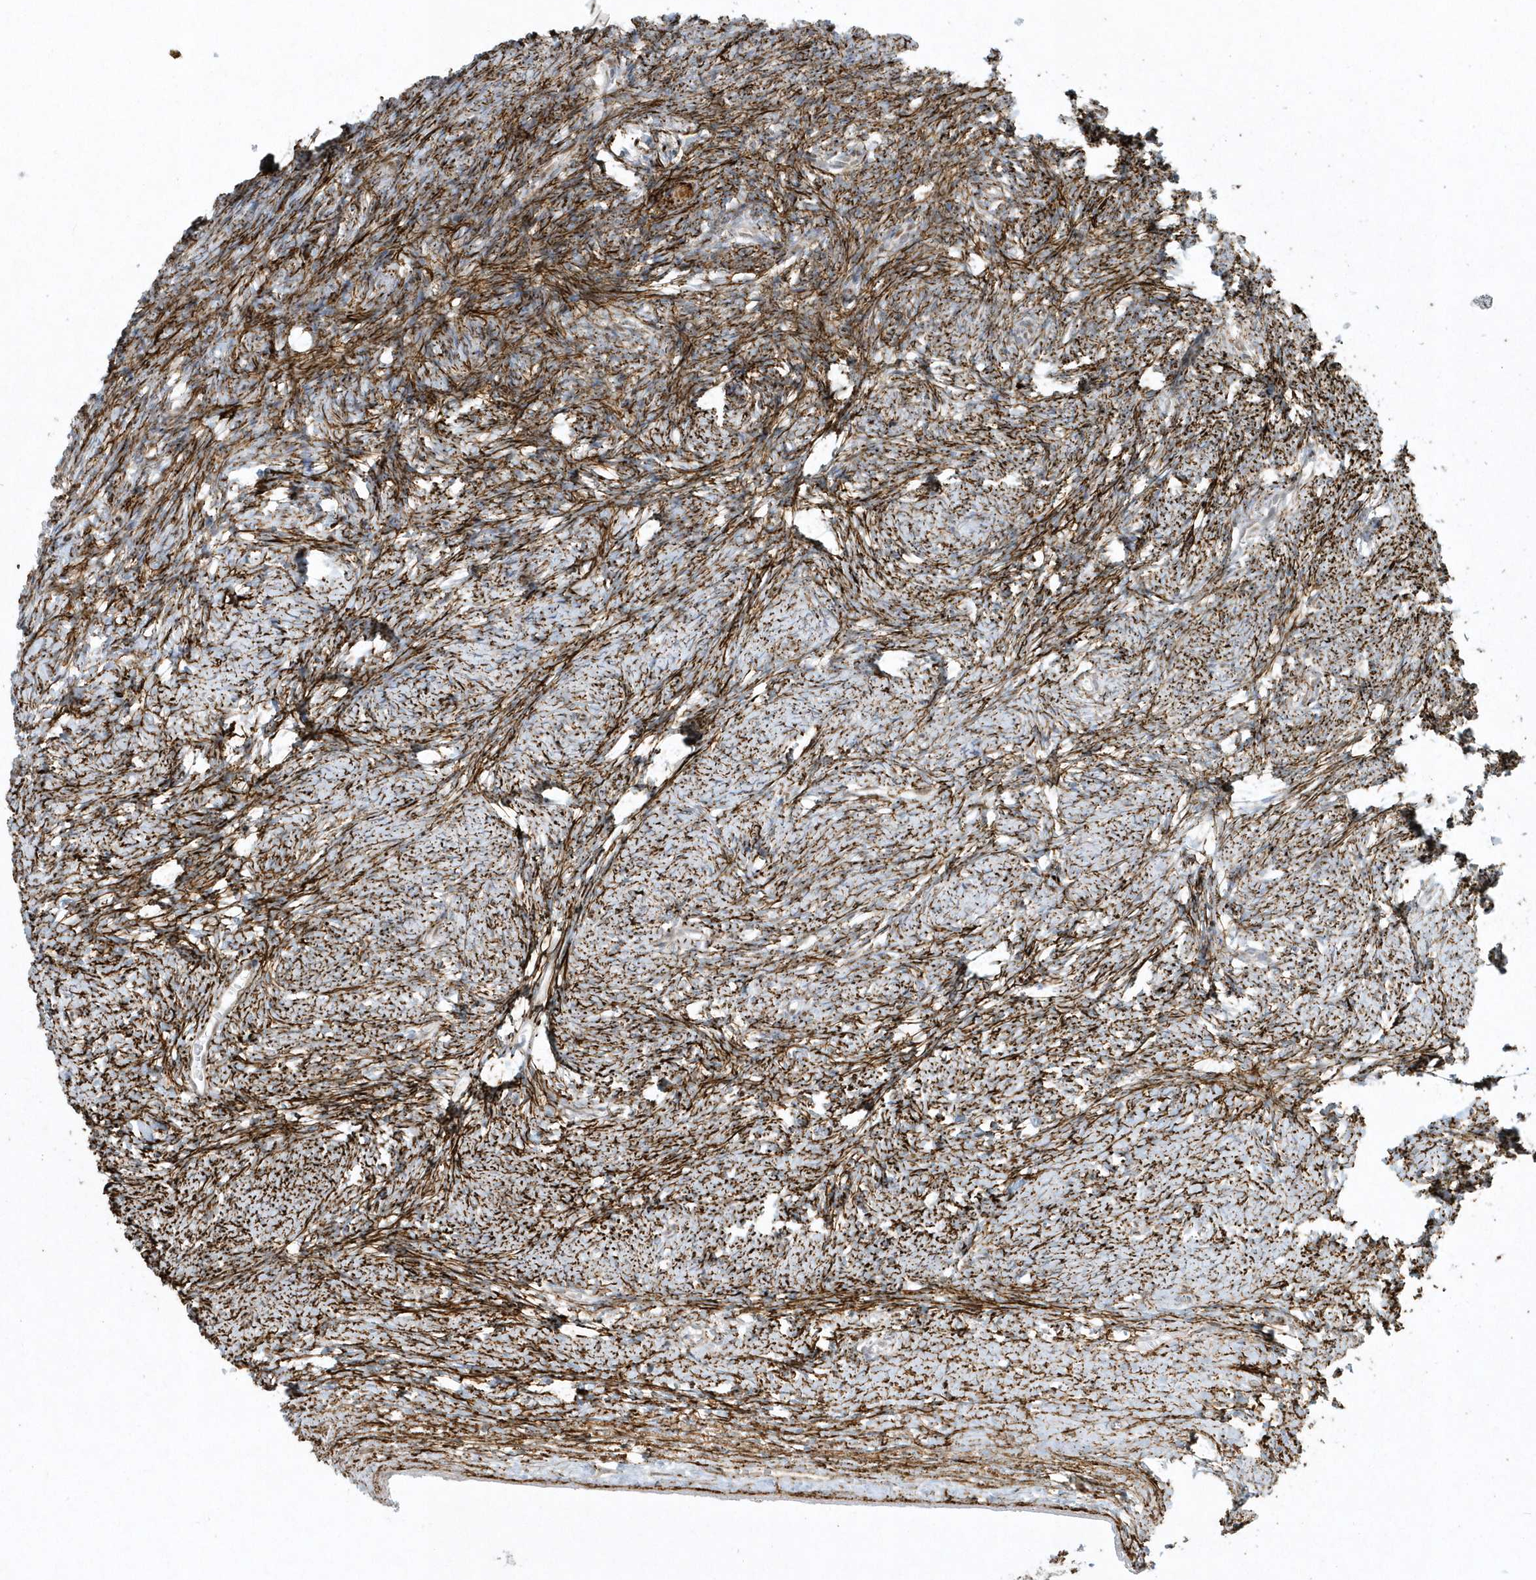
{"staining": {"intensity": "moderate", "quantity": ">75%", "location": "cytoplasmic/membranous"}, "tissue": "ovary", "cell_type": "Ovarian stroma cells", "image_type": "normal", "snomed": [{"axis": "morphology", "description": "Normal tissue, NOS"}, {"axis": "morphology", "description": "Developmental malformation"}, {"axis": "topography", "description": "Ovary"}], "caption": "Immunohistochemistry of normal human ovary reveals medium levels of moderate cytoplasmic/membranous positivity in approximately >75% of ovarian stroma cells. (brown staining indicates protein expression, while blue staining denotes nuclei).", "gene": "MASP2", "patient": {"sex": "female", "age": 39}}